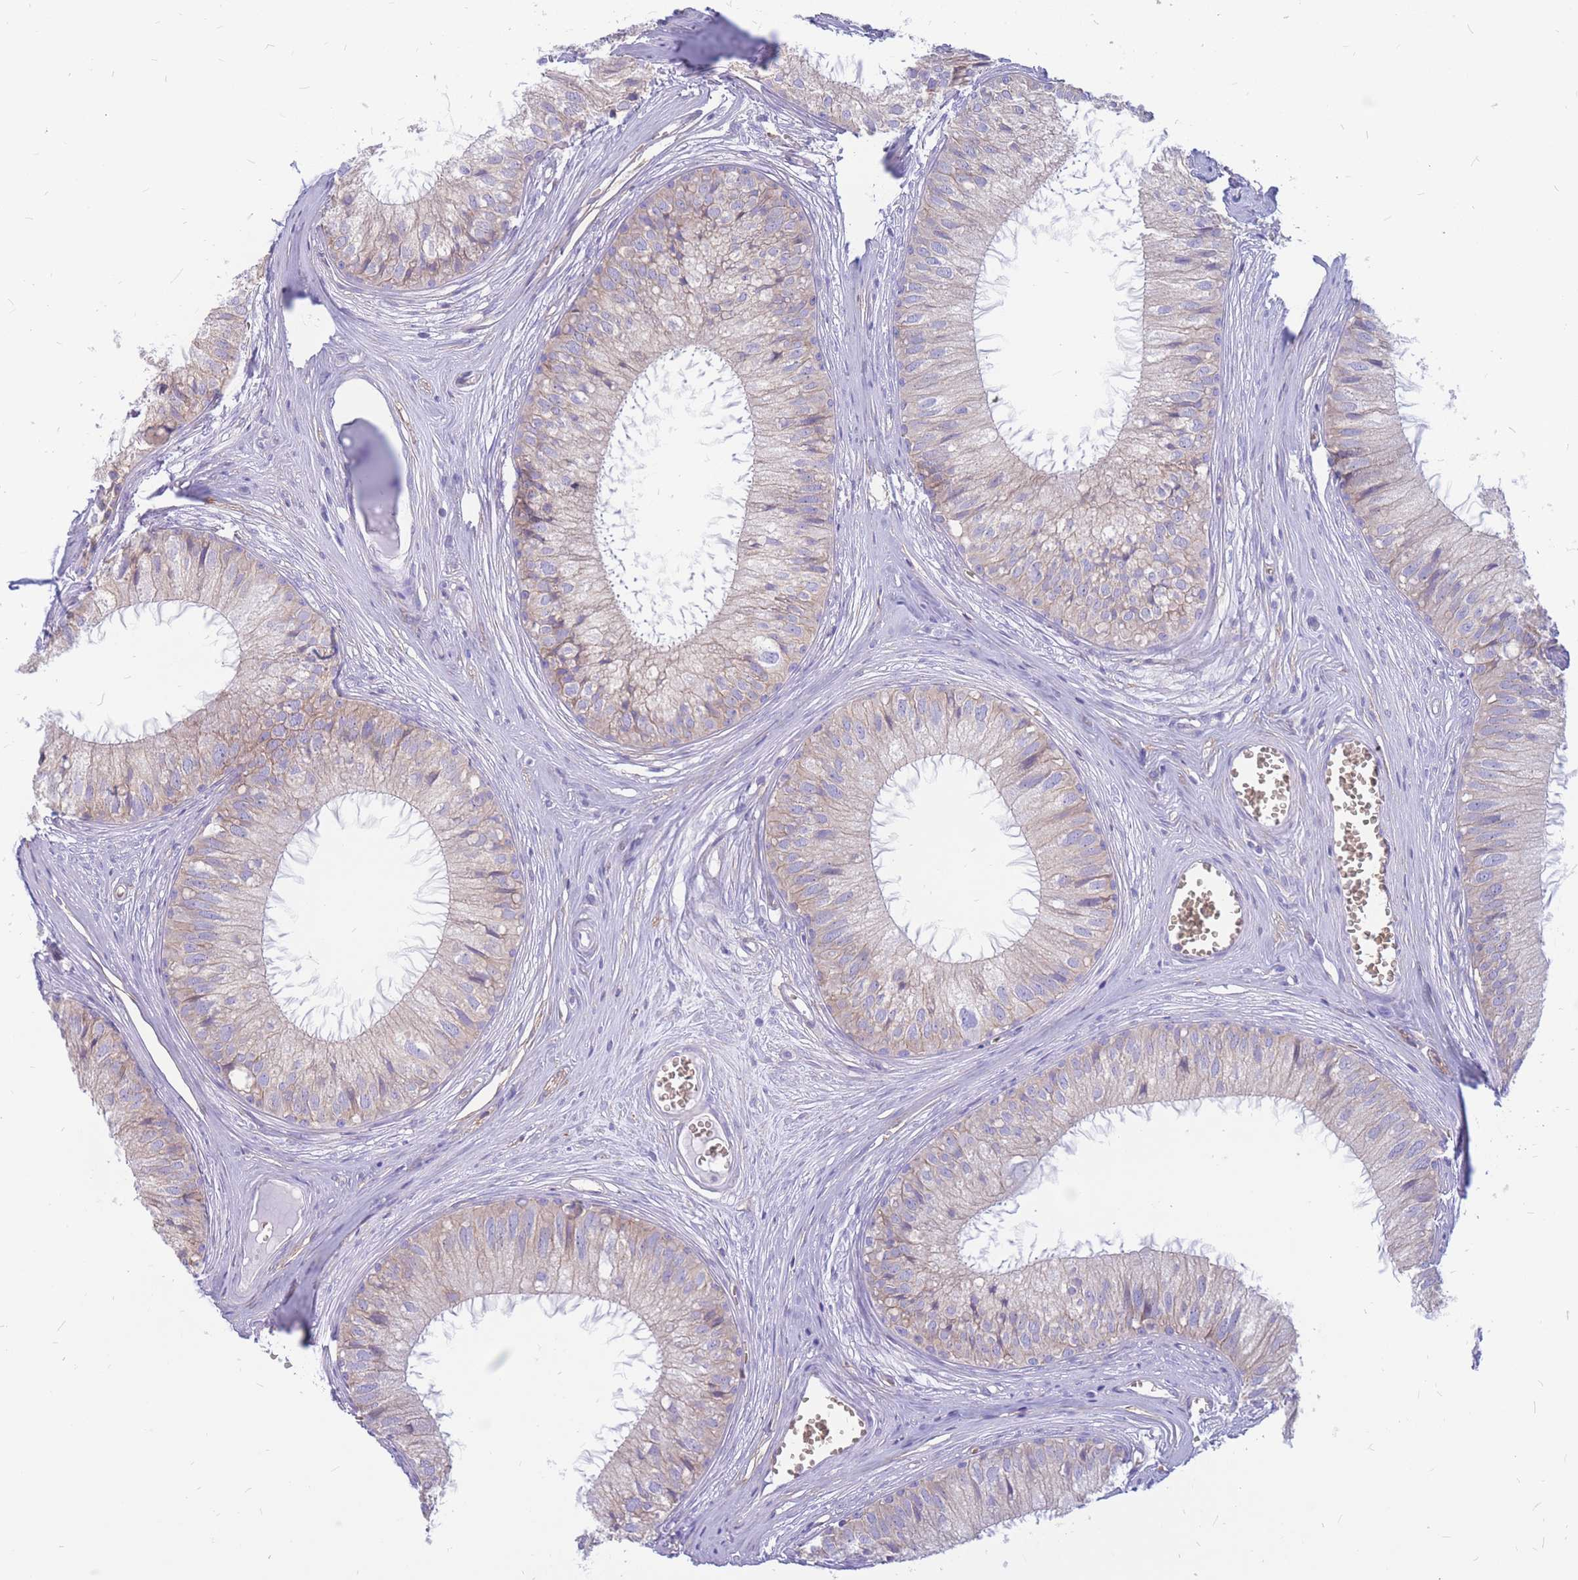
{"staining": {"intensity": "negative", "quantity": "none", "location": "none"}, "tissue": "epididymis", "cell_type": "Glandular cells", "image_type": "normal", "snomed": [{"axis": "morphology", "description": "Normal tissue, NOS"}, {"axis": "topography", "description": "Epididymis"}], "caption": "IHC histopathology image of unremarkable epididymis: epididymis stained with DAB (3,3'-diaminobenzidine) displays no significant protein expression in glandular cells. (Immunohistochemistry, brightfield microscopy, high magnification).", "gene": "ADD2", "patient": {"sex": "male", "age": 36}}